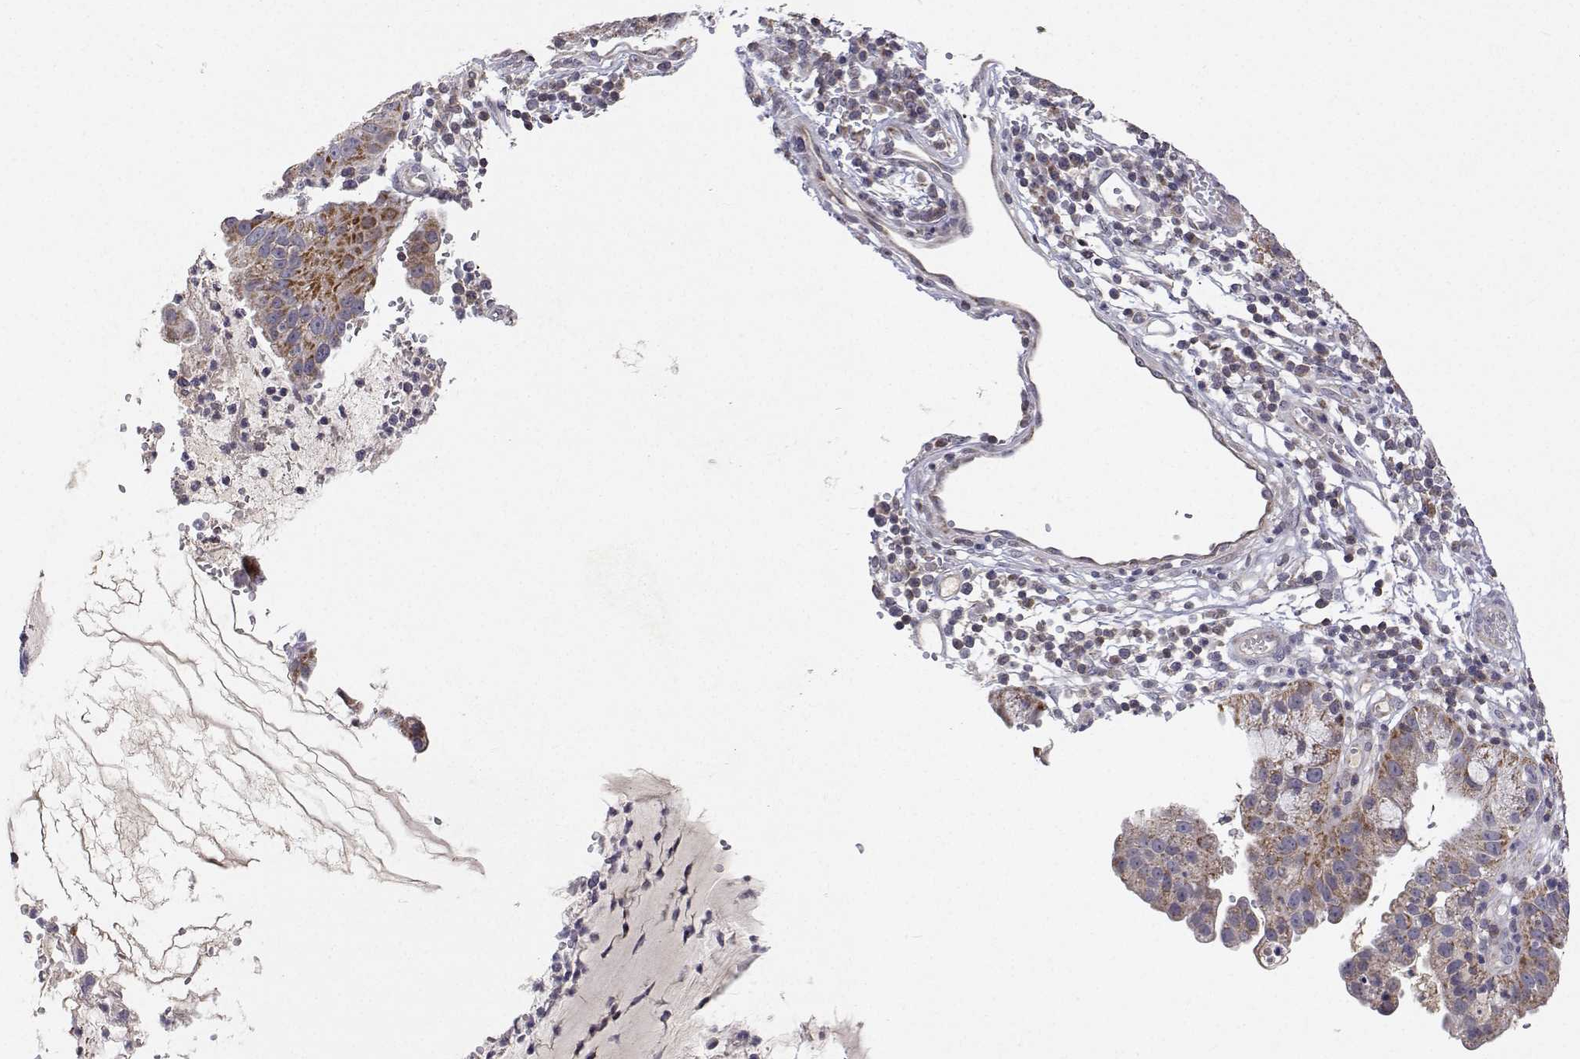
{"staining": {"intensity": "moderate", "quantity": ">75%", "location": "cytoplasmic/membranous"}, "tissue": "cervical cancer", "cell_type": "Tumor cells", "image_type": "cancer", "snomed": [{"axis": "morphology", "description": "Adenocarcinoma, NOS"}, {"axis": "topography", "description": "Cervix"}], "caption": "A photomicrograph of human cervical adenocarcinoma stained for a protein displays moderate cytoplasmic/membranous brown staining in tumor cells.", "gene": "MRPL3", "patient": {"sex": "female", "age": 34}}